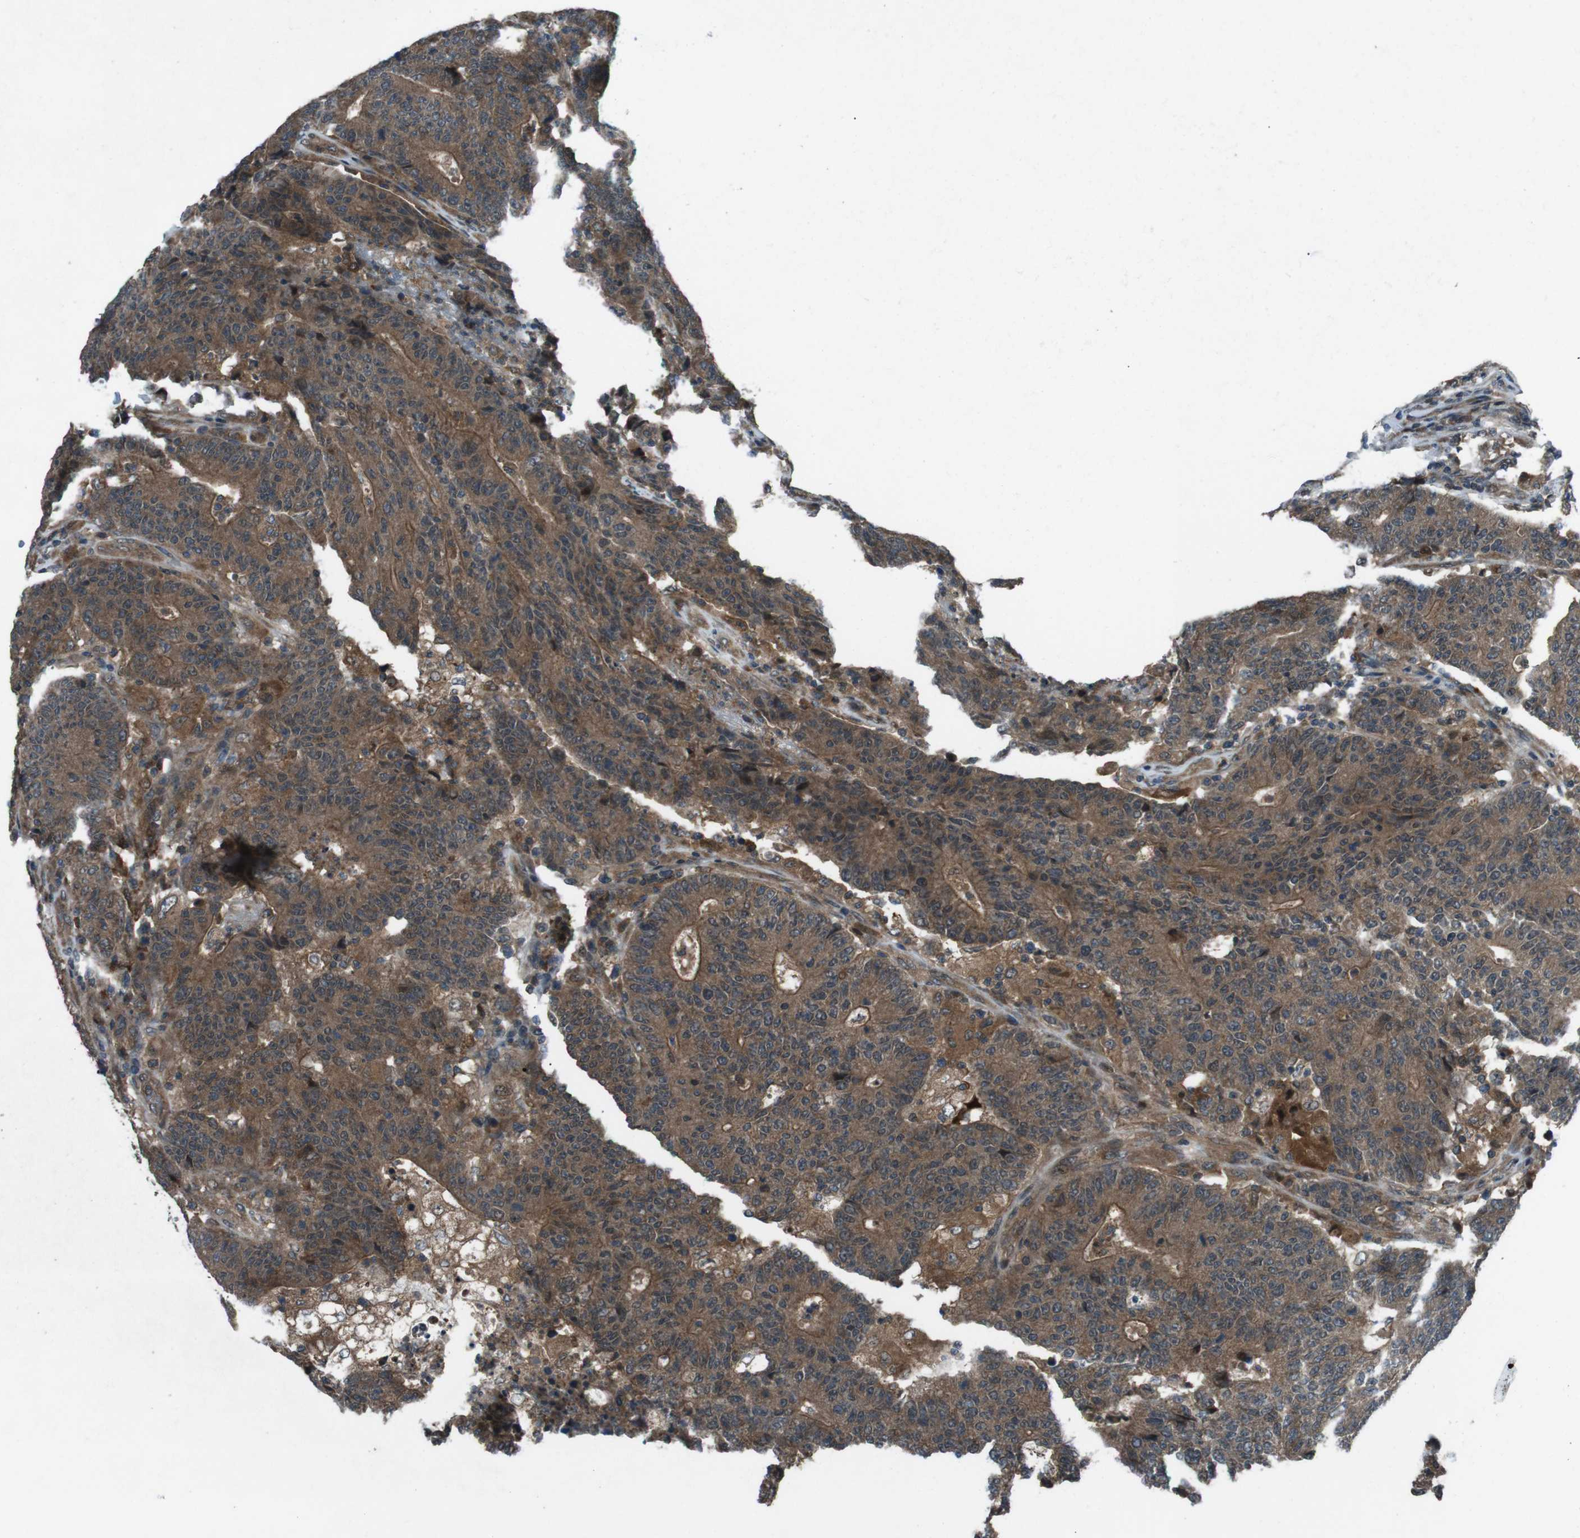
{"staining": {"intensity": "moderate", "quantity": ">75%", "location": "cytoplasmic/membranous"}, "tissue": "colorectal cancer", "cell_type": "Tumor cells", "image_type": "cancer", "snomed": [{"axis": "morphology", "description": "Normal tissue, NOS"}, {"axis": "morphology", "description": "Adenocarcinoma, NOS"}, {"axis": "topography", "description": "Colon"}], "caption": "Immunohistochemistry of human colorectal cancer (adenocarcinoma) demonstrates medium levels of moderate cytoplasmic/membranous positivity in approximately >75% of tumor cells.", "gene": "SLC27A4", "patient": {"sex": "female", "age": 75}}